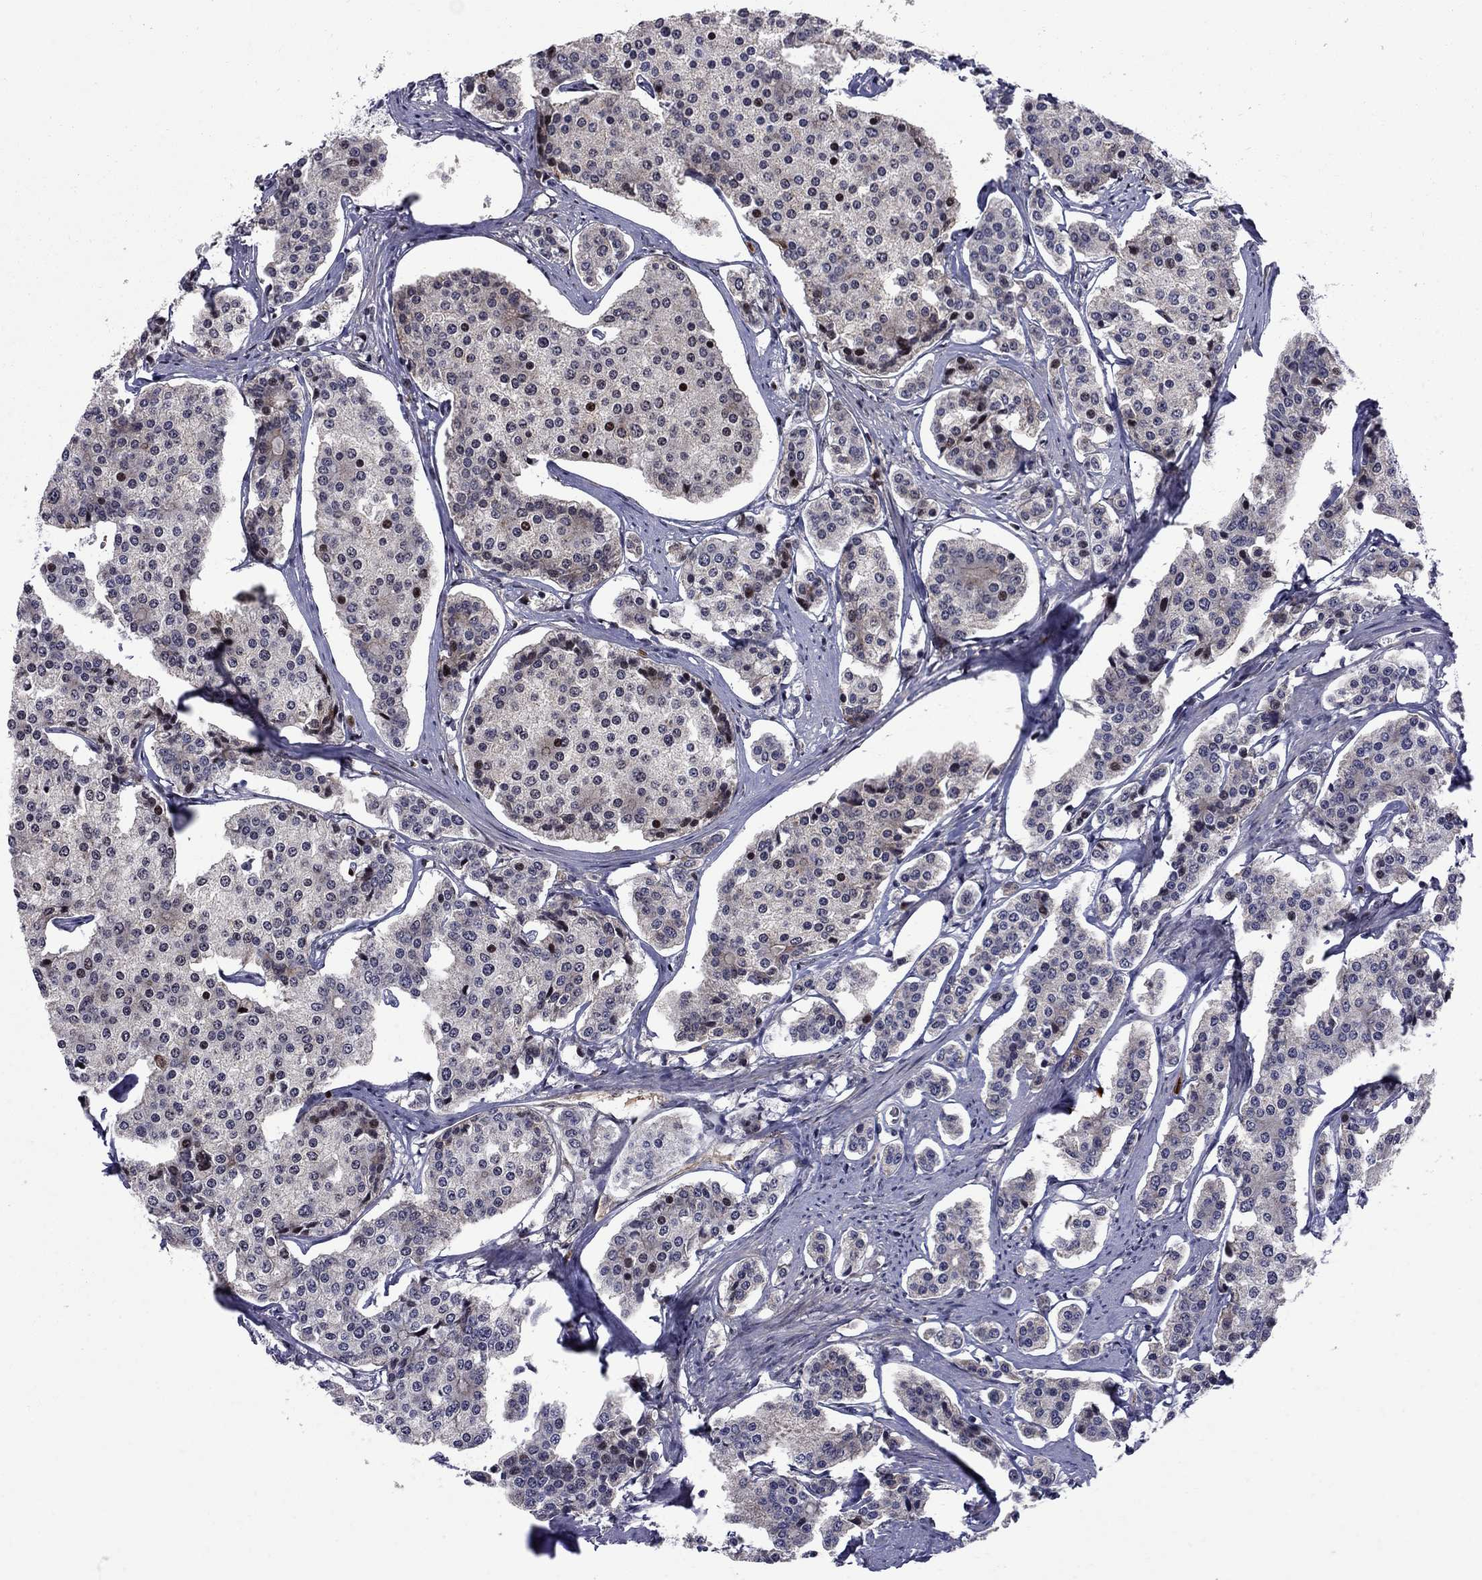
{"staining": {"intensity": "moderate", "quantity": "<25%", "location": "cytoplasmic/membranous"}, "tissue": "carcinoid", "cell_type": "Tumor cells", "image_type": "cancer", "snomed": [{"axis": "morphology", "description": "Carcinoid, malignant, NOS"}, {"axis": "topography", "description": "Small intestine"}], "caption": "IHC of human carcinoid exhibits low levels of moderate cytoplasmic/membranous positivity in approximately <25% of tumor cells.", "gene": "HTR4", "patient": {"sex": "female", "age": 65}}